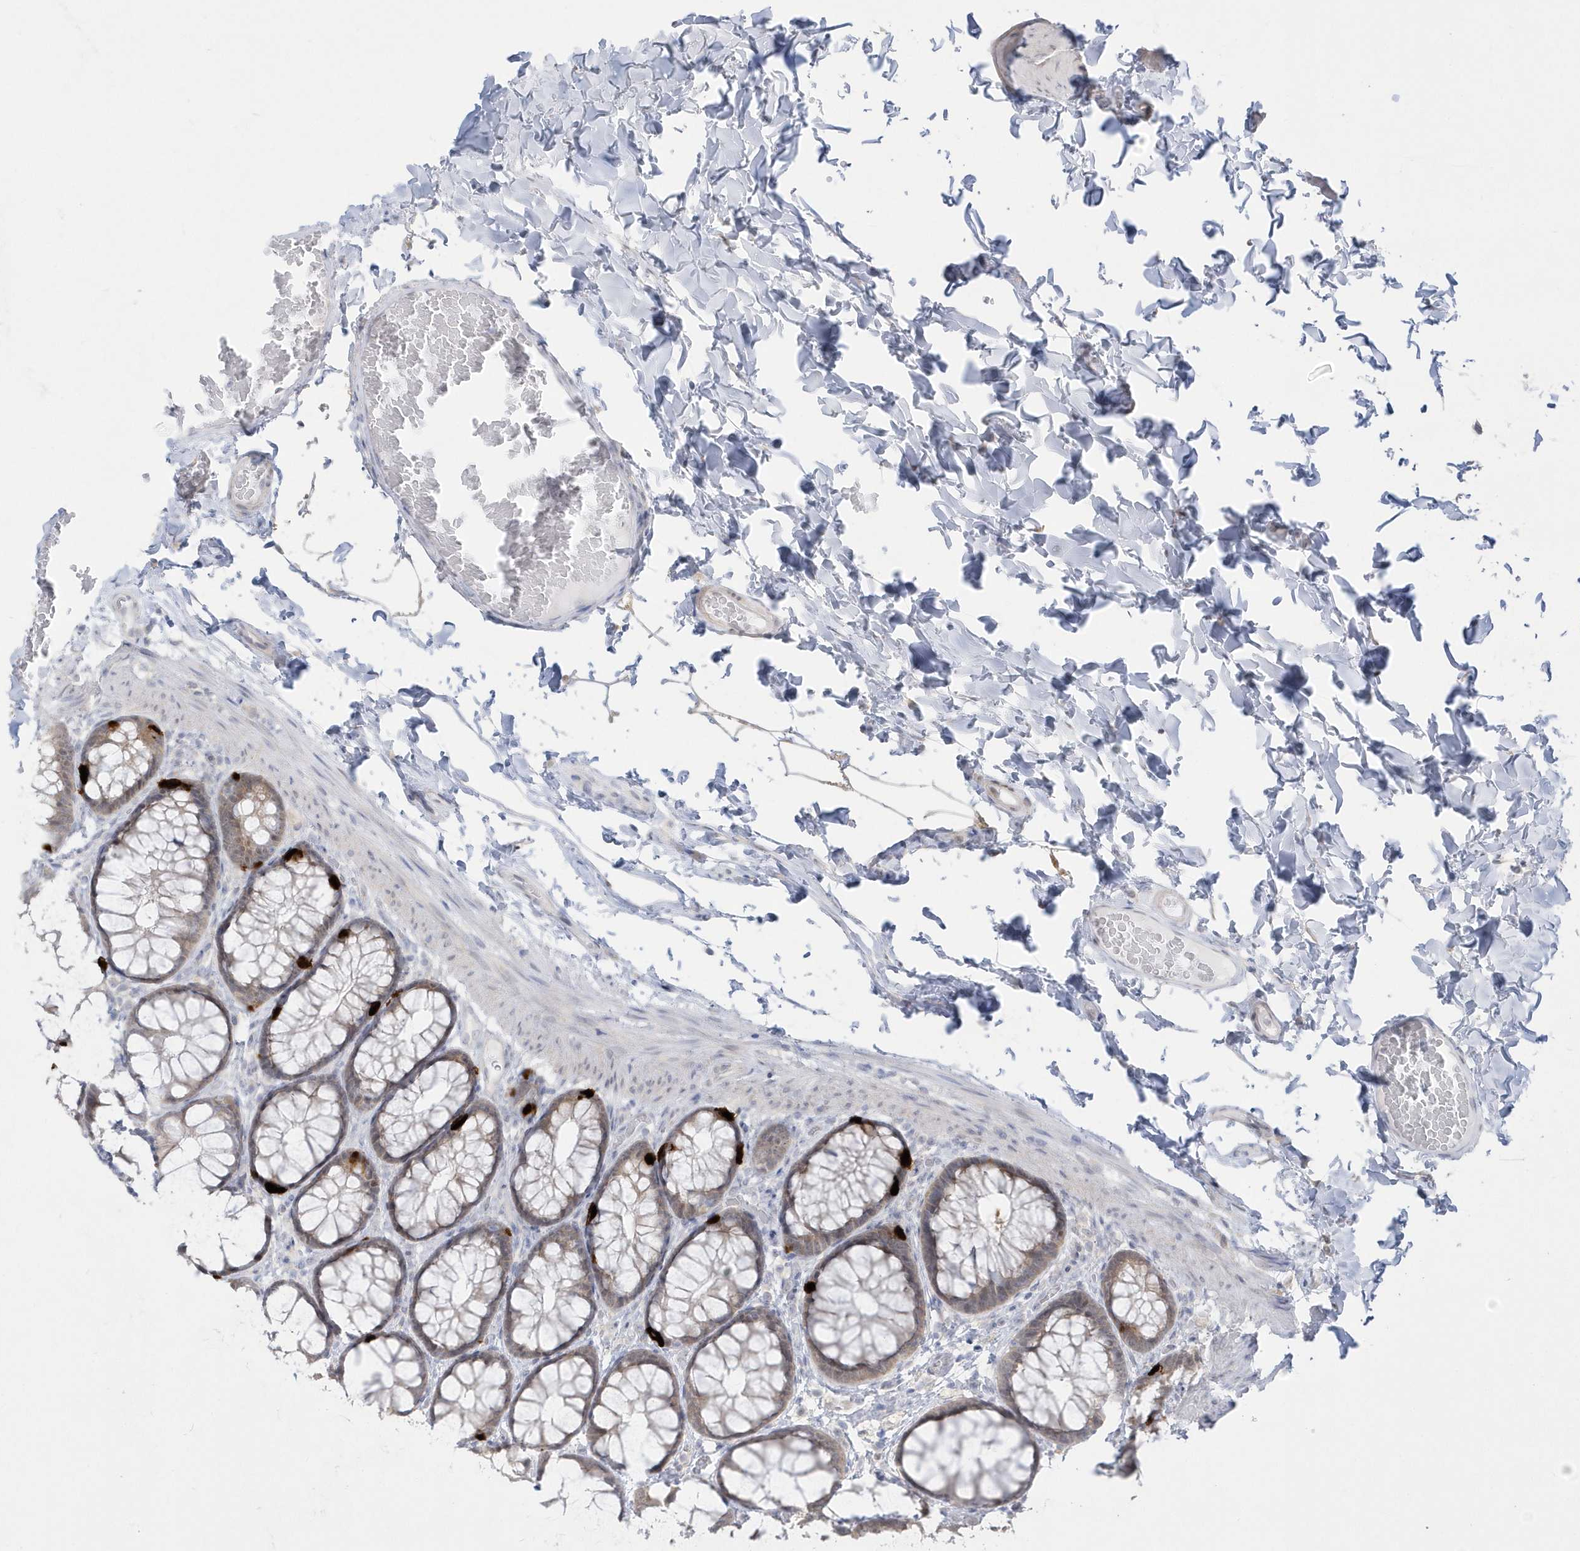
{"staining": {"intensity": "negative", "quantity": "none", "location": "none"}, "tissue": "colon", "cell_type": "Endothelial cells", "image_type": "normal", "snomed": [{"axis": "morphology", "description": "Normal tissue, NOS"}, {"axis": "topography", "description": "Colon"}], "caption": "The IHC histopathology image has no significant expression in endothelial cells of colon.", "gene": "PCBD1", "patient": {"sex": "male", "age": 47}}